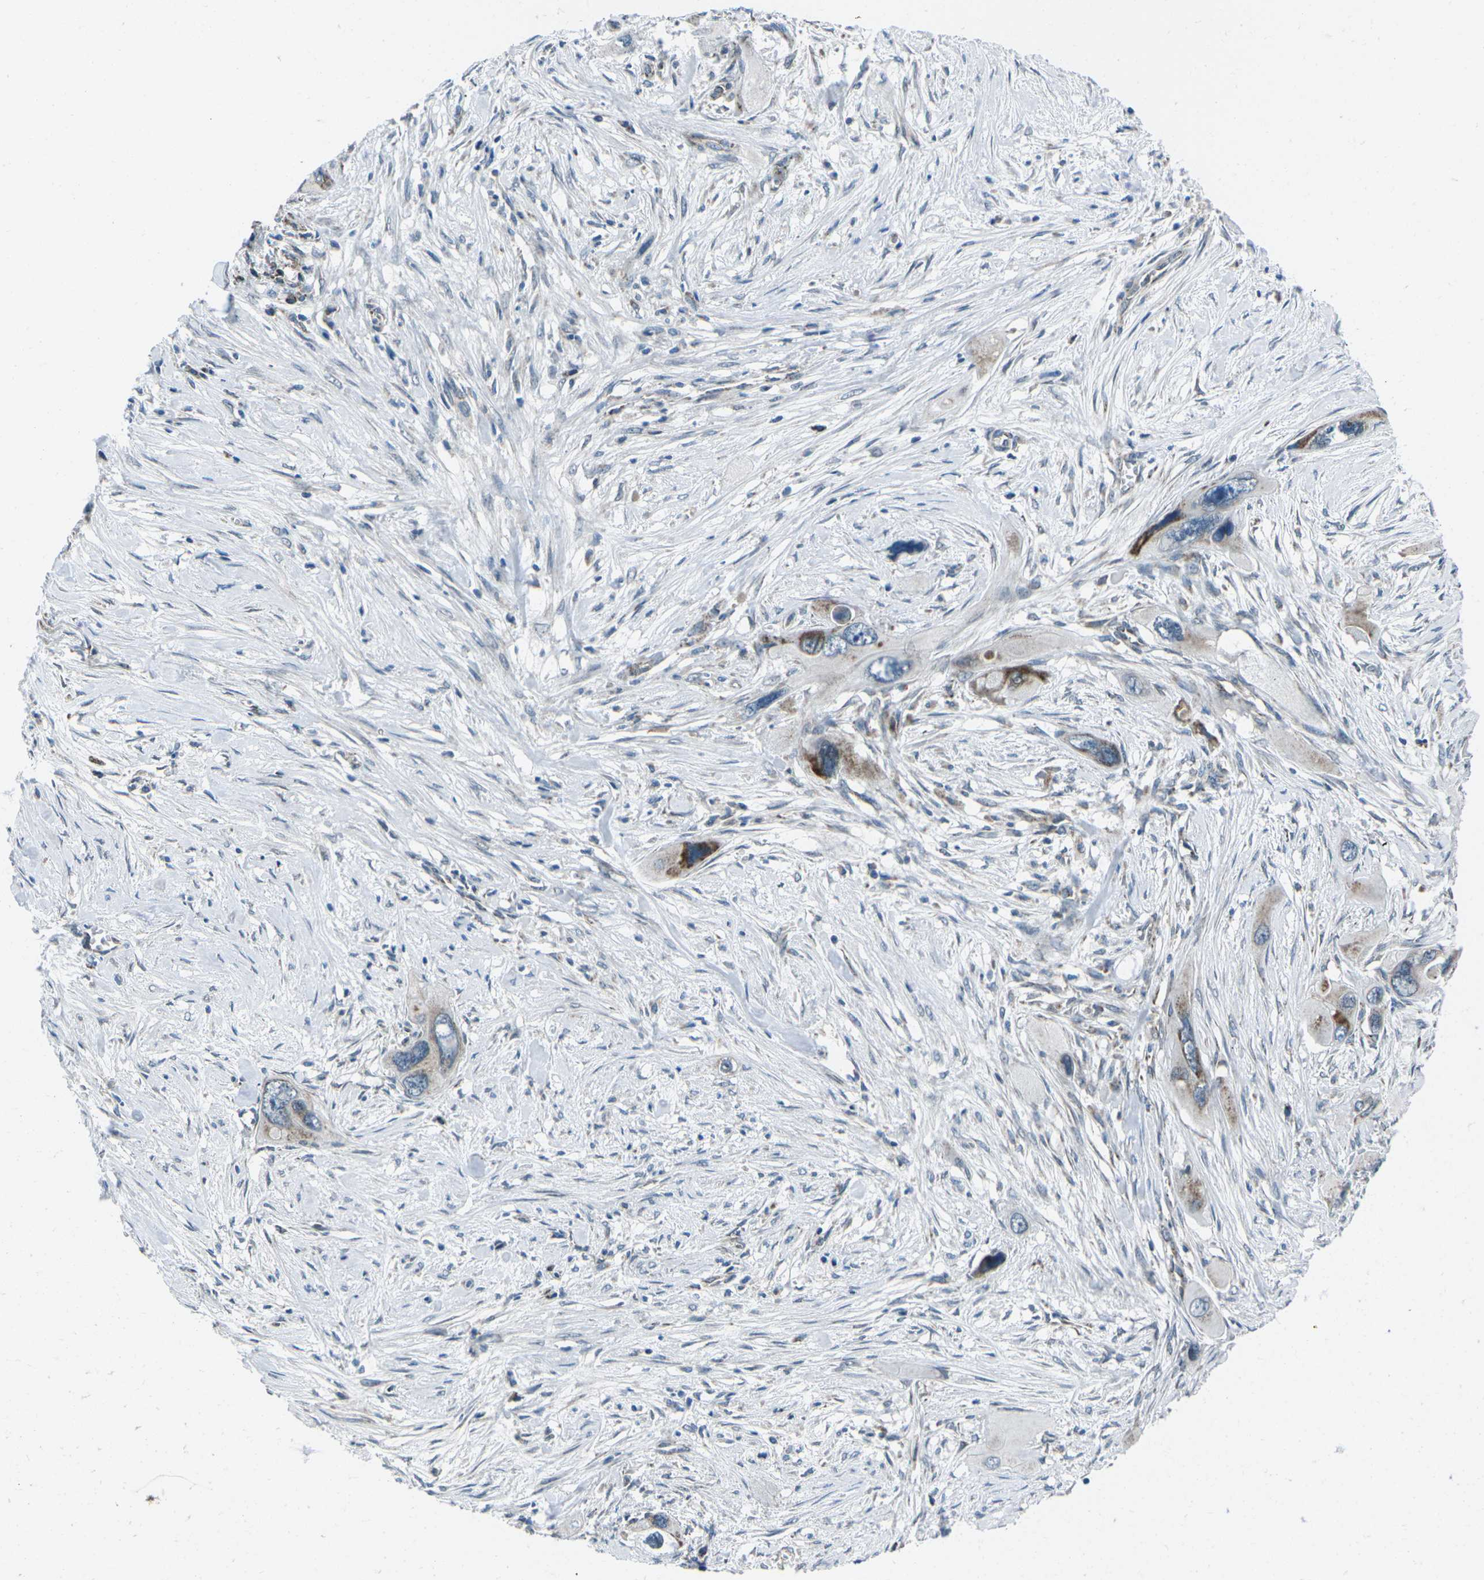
{"staining": {"intensity": "moderate", "quantity": ">75%", "location": "cytoplasmic/membranous"}, "tissue": "pancreatic cancer", "cell_type": "Tumor cells", "image_type": "cancer", "snomed": [{"axis": "morphology", "description": "Adenocarcinoma, NOS"}, {"axis": "topography", "description": "Pancreas"}], "caption": "Protein analysis of pancreatic cancer tissue demonstrates moderate cytoplasmic/membranous staining in approximately >75% of tumor cells.", "gene": "RFESD", "patient": {"sex": "male", "age": 73}}